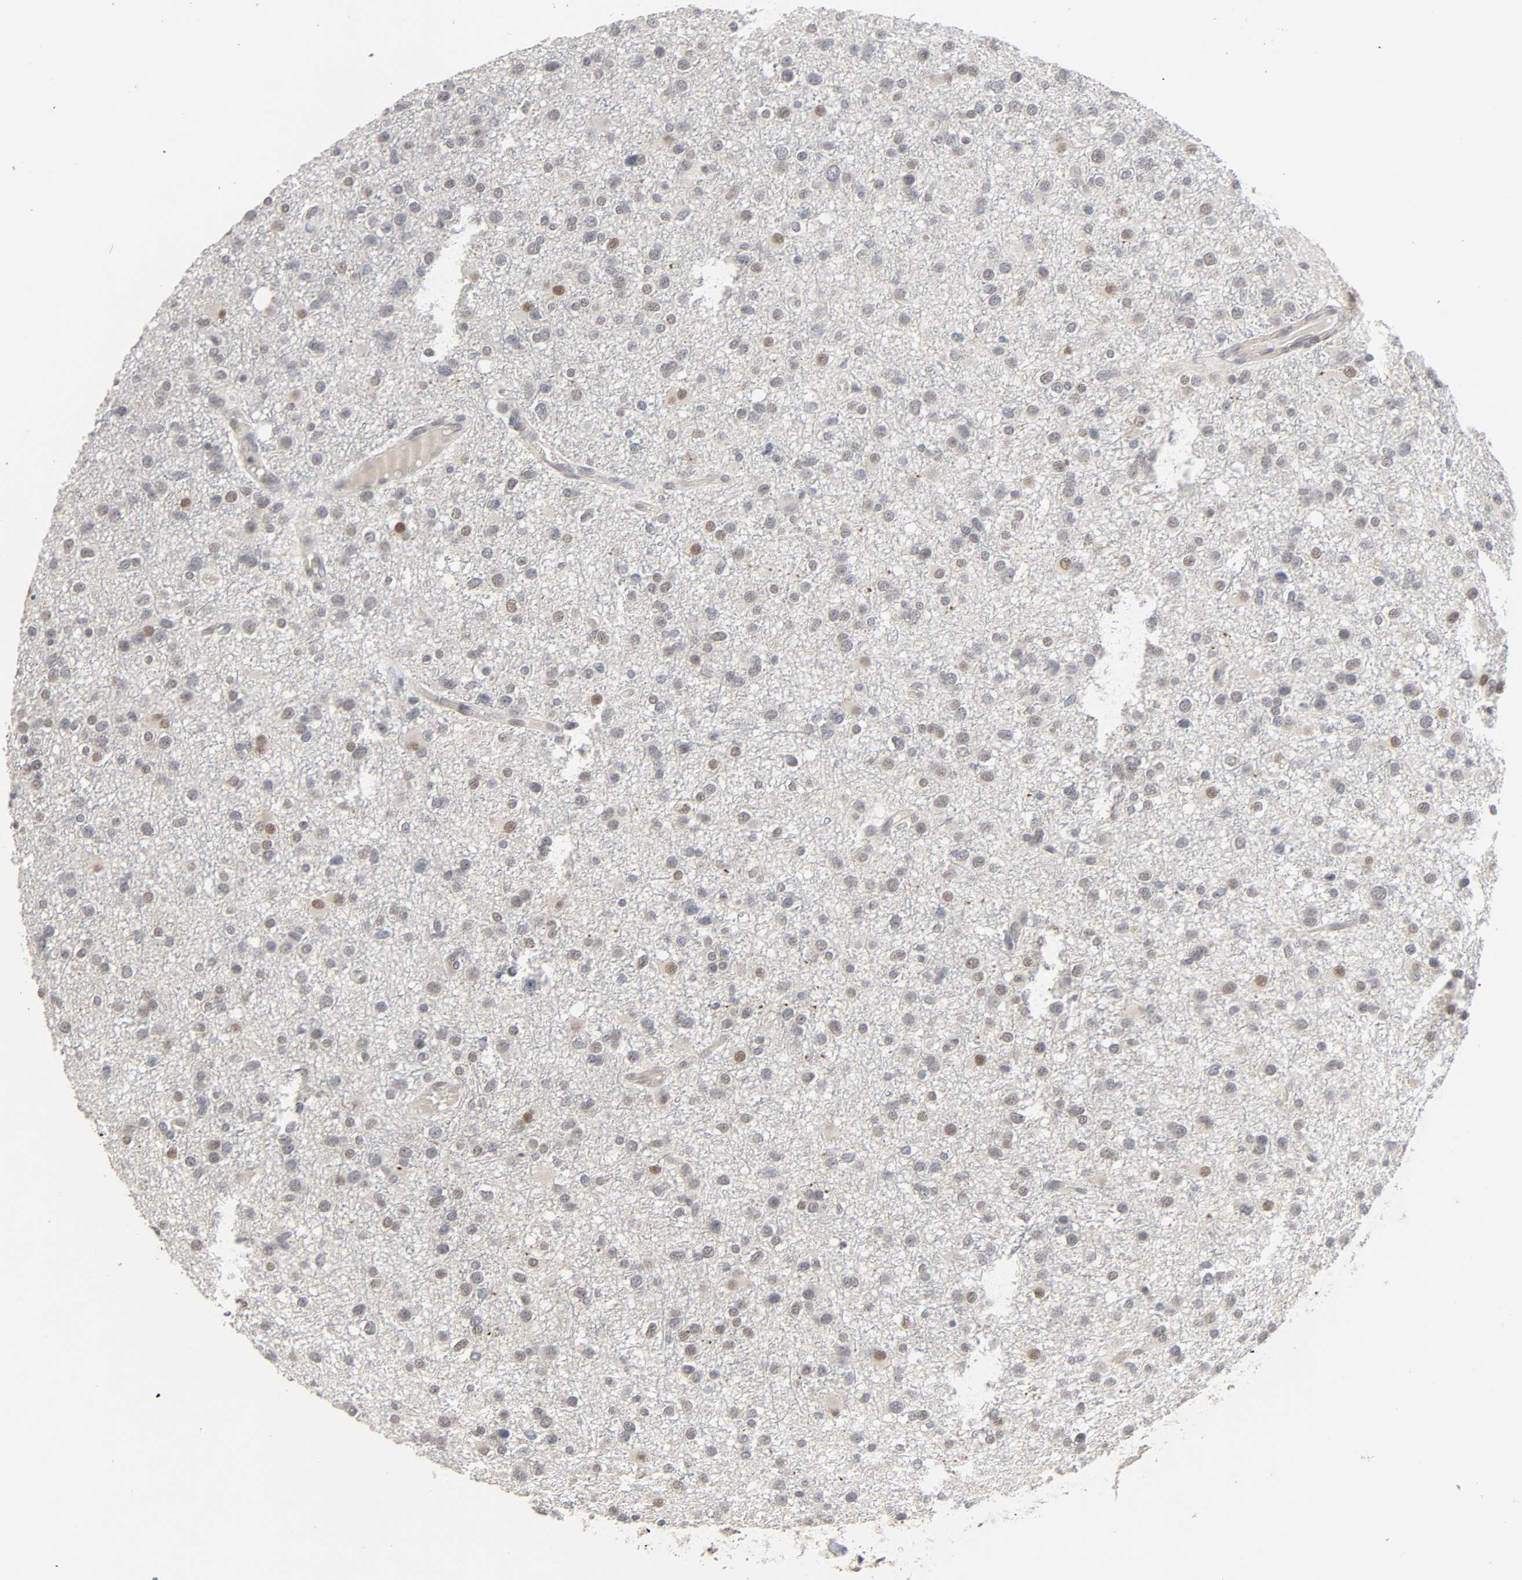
{"staining": {"intensity": "weak", "quantity": "<25%", "location": "nuclear"}, "tissue": "glioma", "cell_type": "Tumor cells", "image_type": "cancer", "snomed": [{"axis": "morphology", "description": "Glioma, malignant, Low grade"}, {"axis": "topography", "description": "Brain"}], "caption": "Tumor cells show no significant positivity in glioma.", "gene": "ZNF222", "patient": {"sex": "male", "age": 42}}